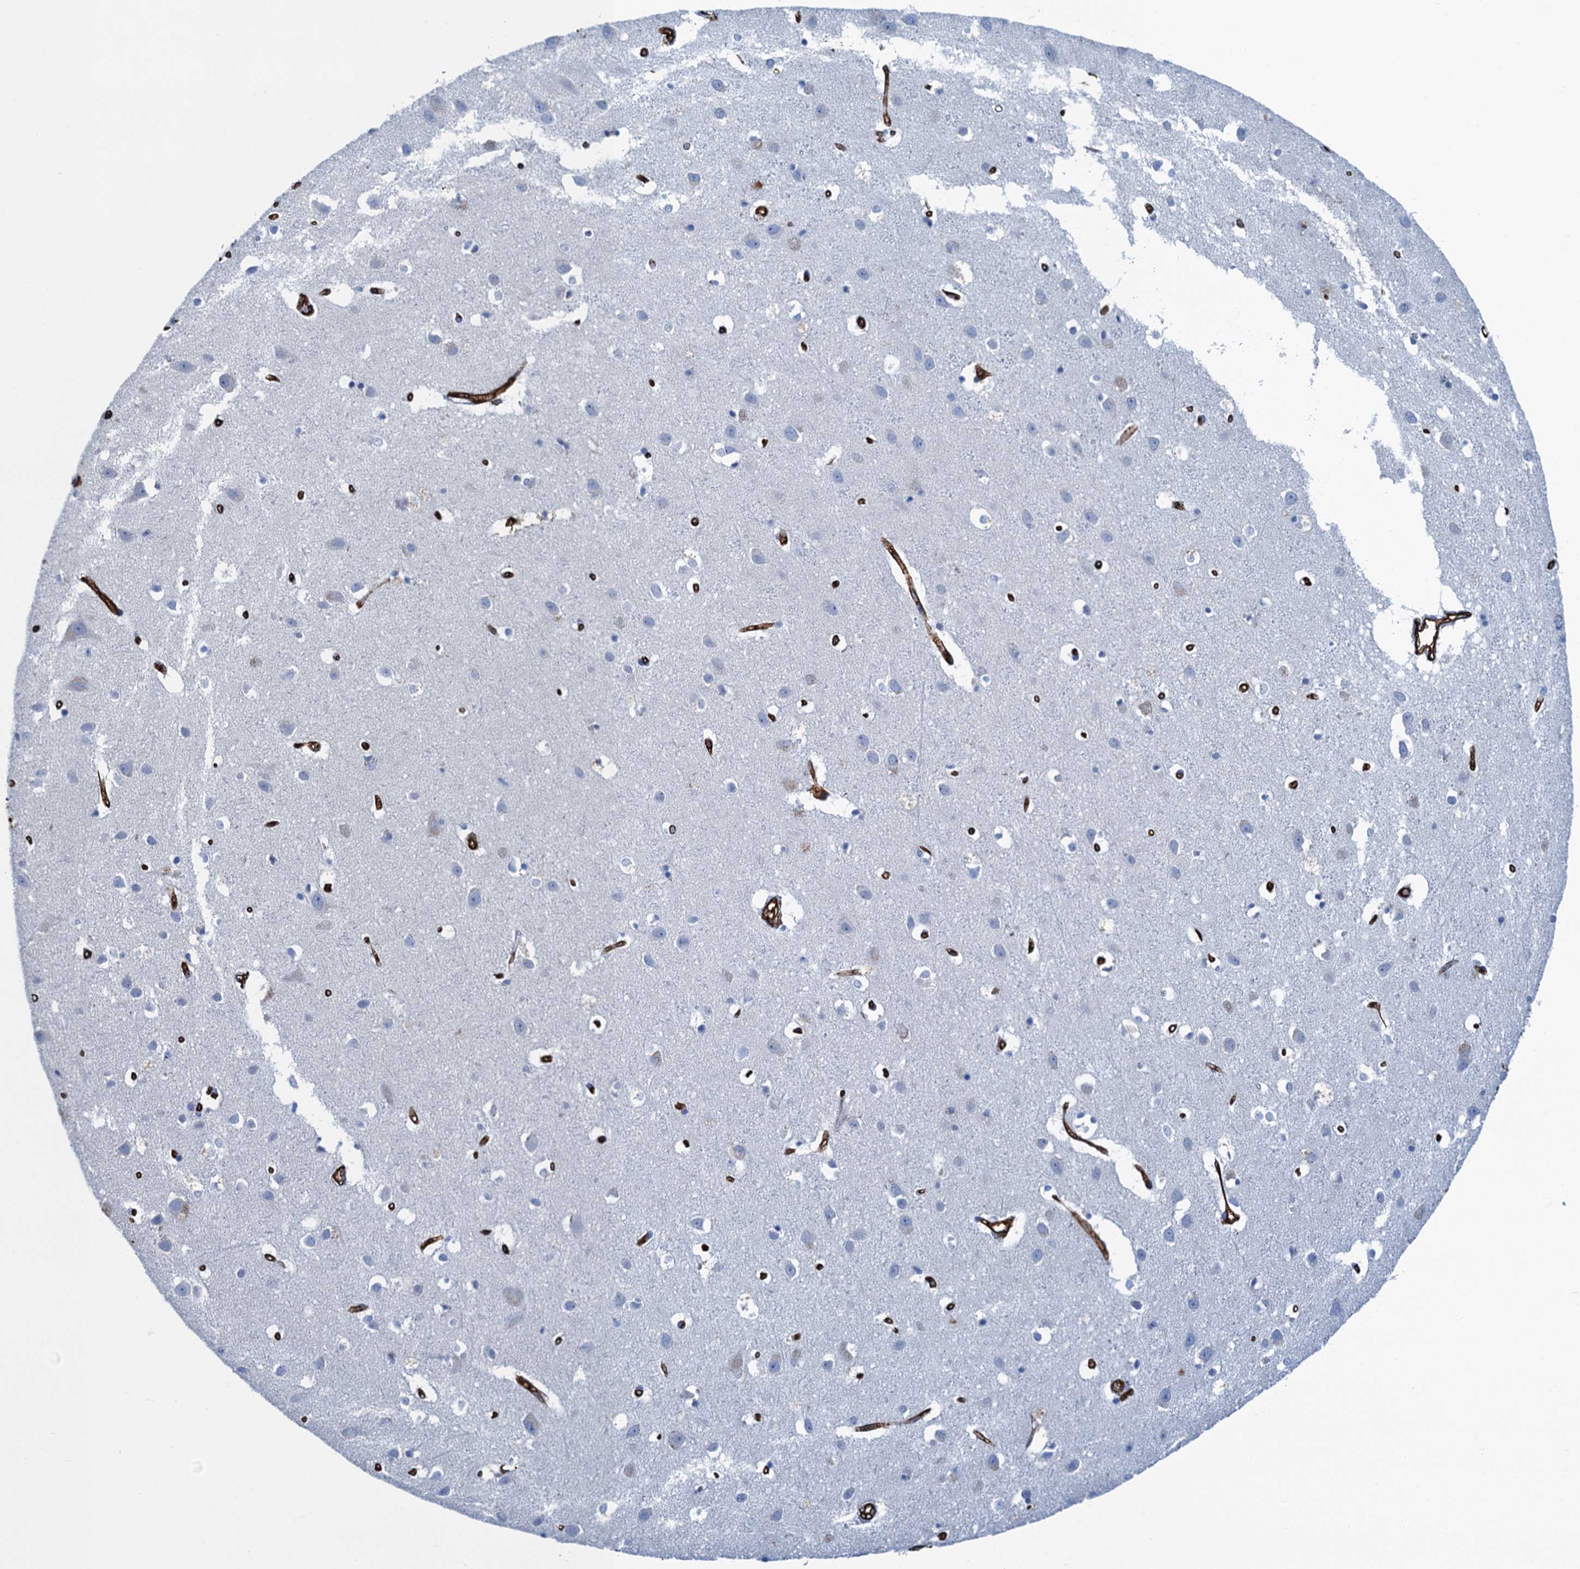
{"staining": {"intensity": "strong", "quantity": ">75%", "location": "cytoplasmic/membranous"}, "tissue": "cerebral cortex", "cell_type": "Endothelial cells", "image_type": "normal", "snomed": [{"axis": "morphology", "description": "Normal tissue, NOS"}, {"axis": "topography", "description": "Cerebral cortex"}], "caption": "Strong cytoplasmic/membranous staining for a protein is identified in approximately >75% of endothelial cells of unremarkable cerebral cortex using IHC.", "gene": "MYADML2", "patient": {"sex": "female", "age": 64}}